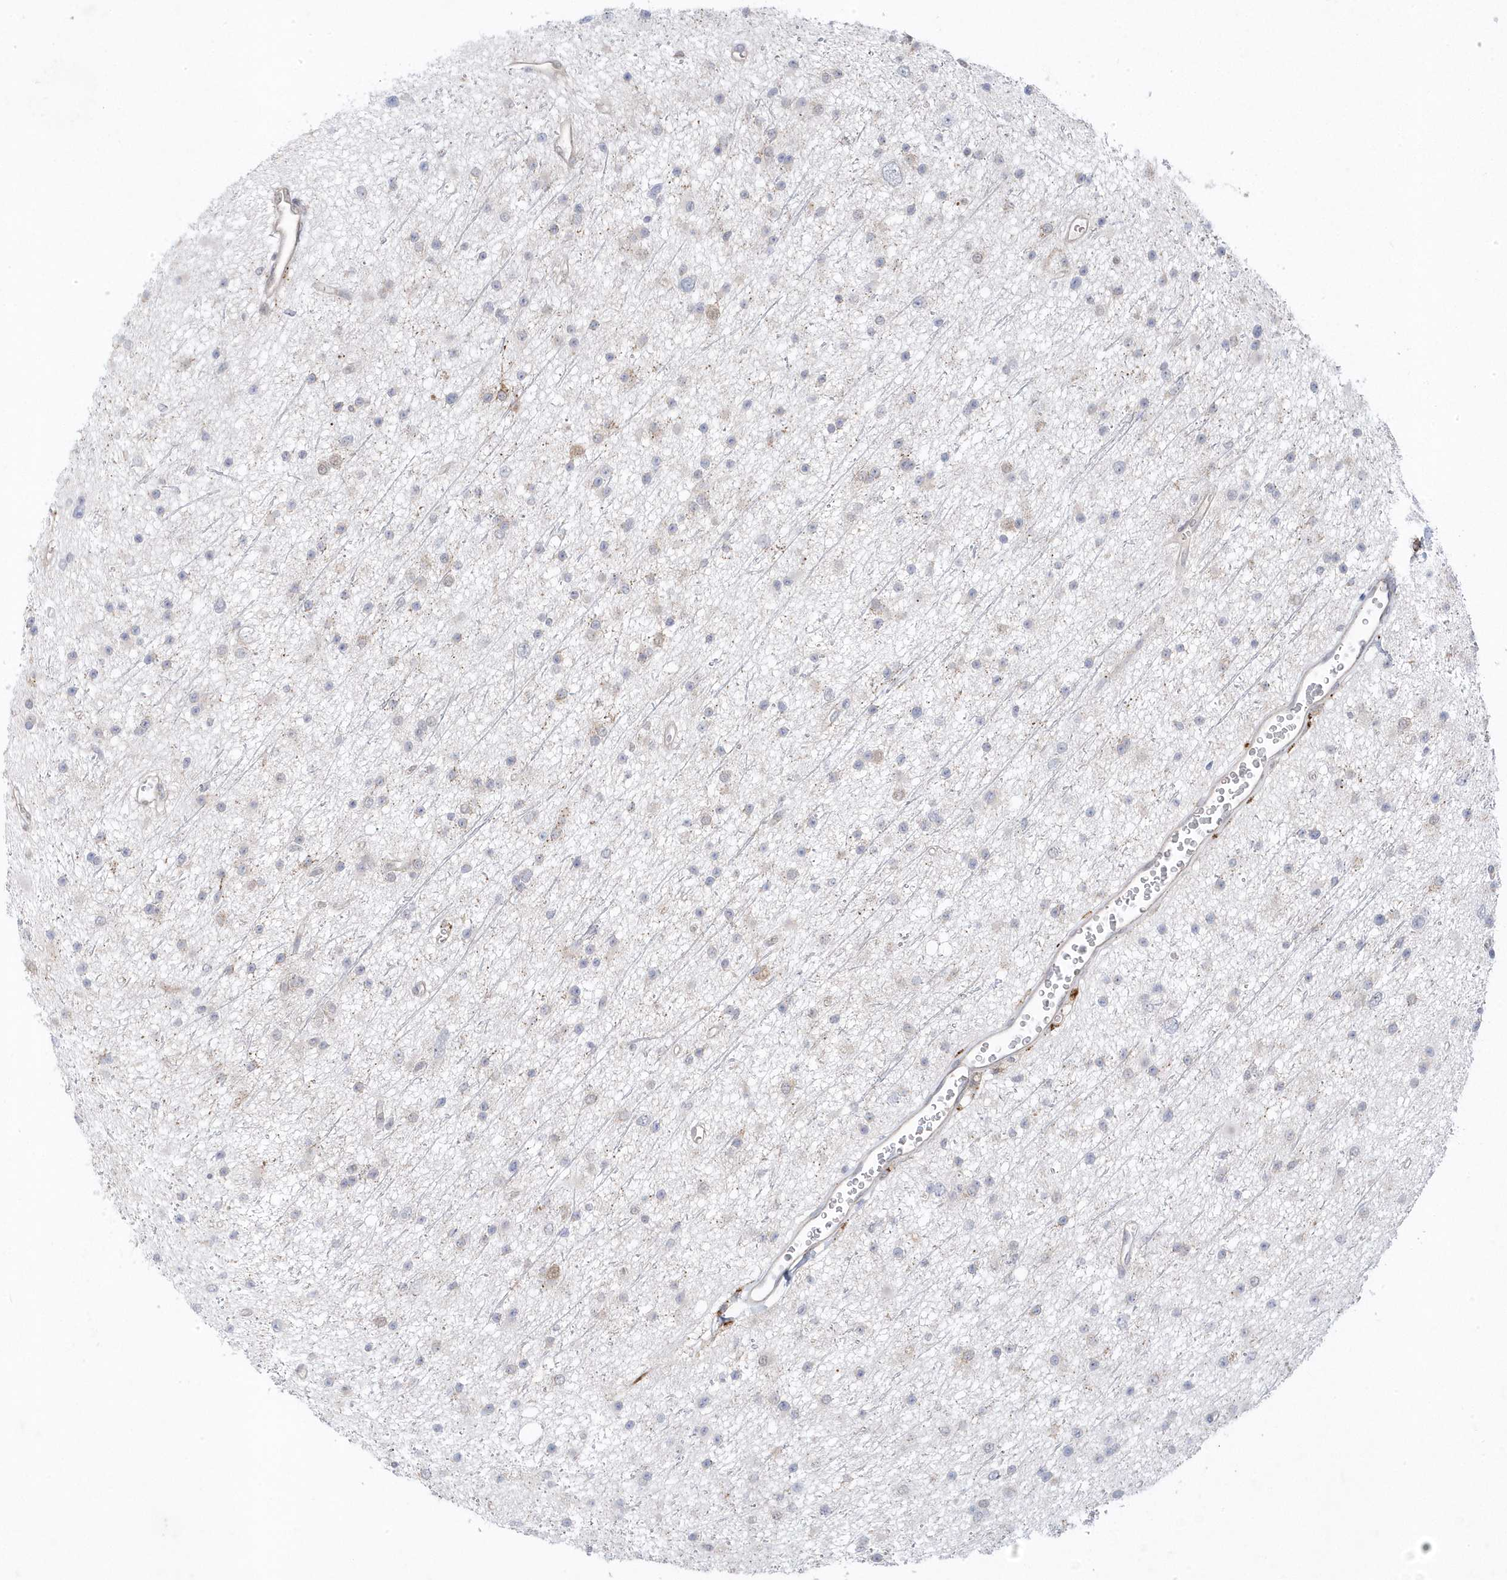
{"staining": {"intensity": "negative", "quantity": "none", "location": "none"}, "tissue": "glioma", "cell_type": "Tumor cells", "image_type": "cancer", "snomed": [{"axis": "morphology", "description": "Glioma, malignant, Low grade"}, {"axis": "topography", "description": "Cerebral cortex"}], "caption": "Immunohistochemical staining of glioma shows no significant positivity in tumor cells.", "gene": "ANAPC1", "patient": {"sex": "female", "age": 39}}